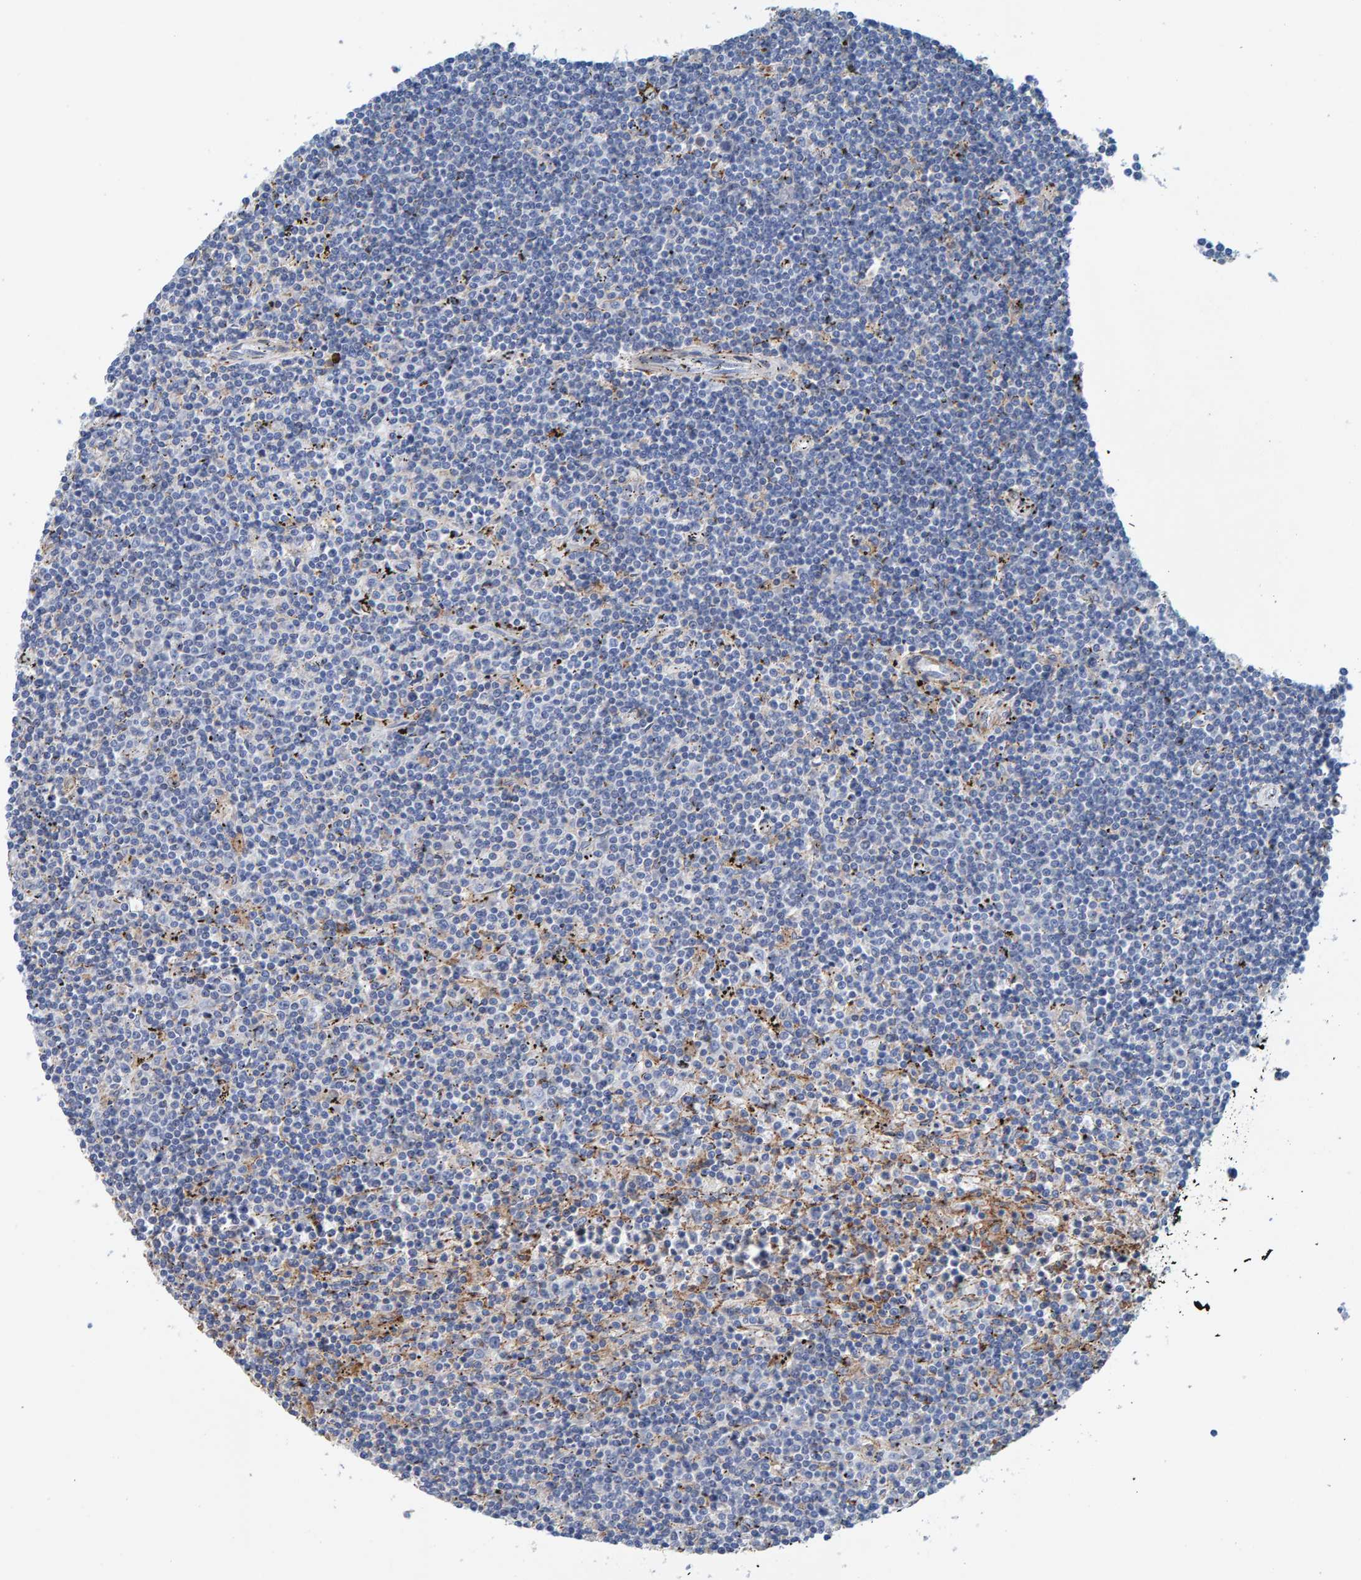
{"staining": {"intensity": "negative", "quantity": "none", "location": "none"}, "tissue": "lymphoma", "cell_type": "Tumor cells", "image_type": "cancer", "snomed": [{"axis": "morphology", "description": "Malignant lymphoma, non-Hodgkin's type, Low grade"}, {"axis": "topography", "description": "Spleen"}], "caption": "There is no significant staining in tumor cells of low-grade malignant lymphoma, non-Hodgkin's type.", "gene": "LRP1", "patient": {"sex": "male", "age": 76}}